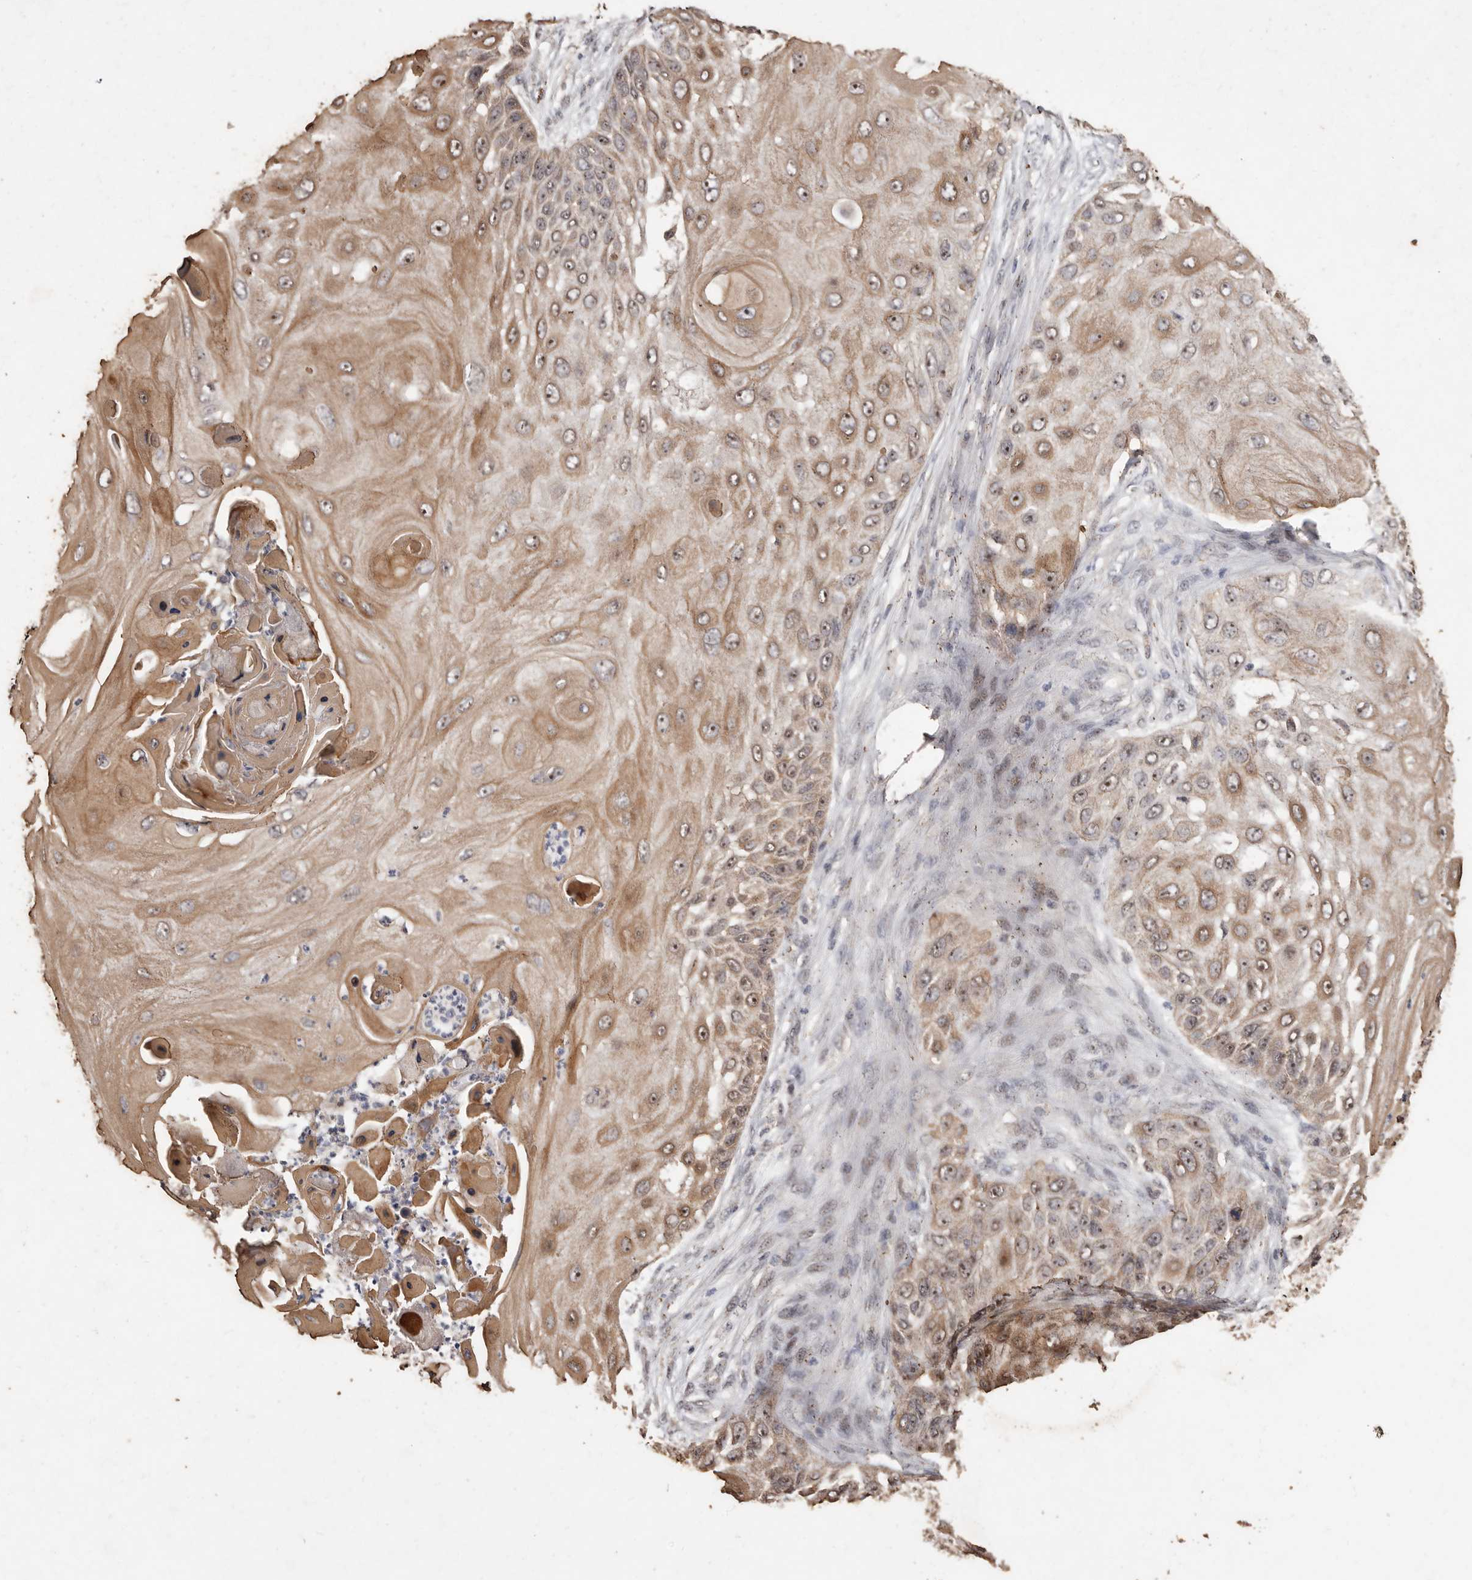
{"staining": {"intensity": "moderate", "quantity": ">75%", "location": "cytoplasmic/membranous,nuclear"}, "tissue": "skin cancer", "cell_type": "Tumor cells", "image_type": "cancer", "snomed": [{"axis": "morphology", "description": "Squamous cell carcinoma, NOS"}, {"axis": "topography", "description": "Skin"}], "caption": "Moderate cytoplasmic/membranous and nuclear expression for a protein is present in approximately >75% of tumor cells of squamous cell carcinoma (skin) using IHC.", "gene": "GRAMD2A", "patient": {"sex": "female", "age": 44}}